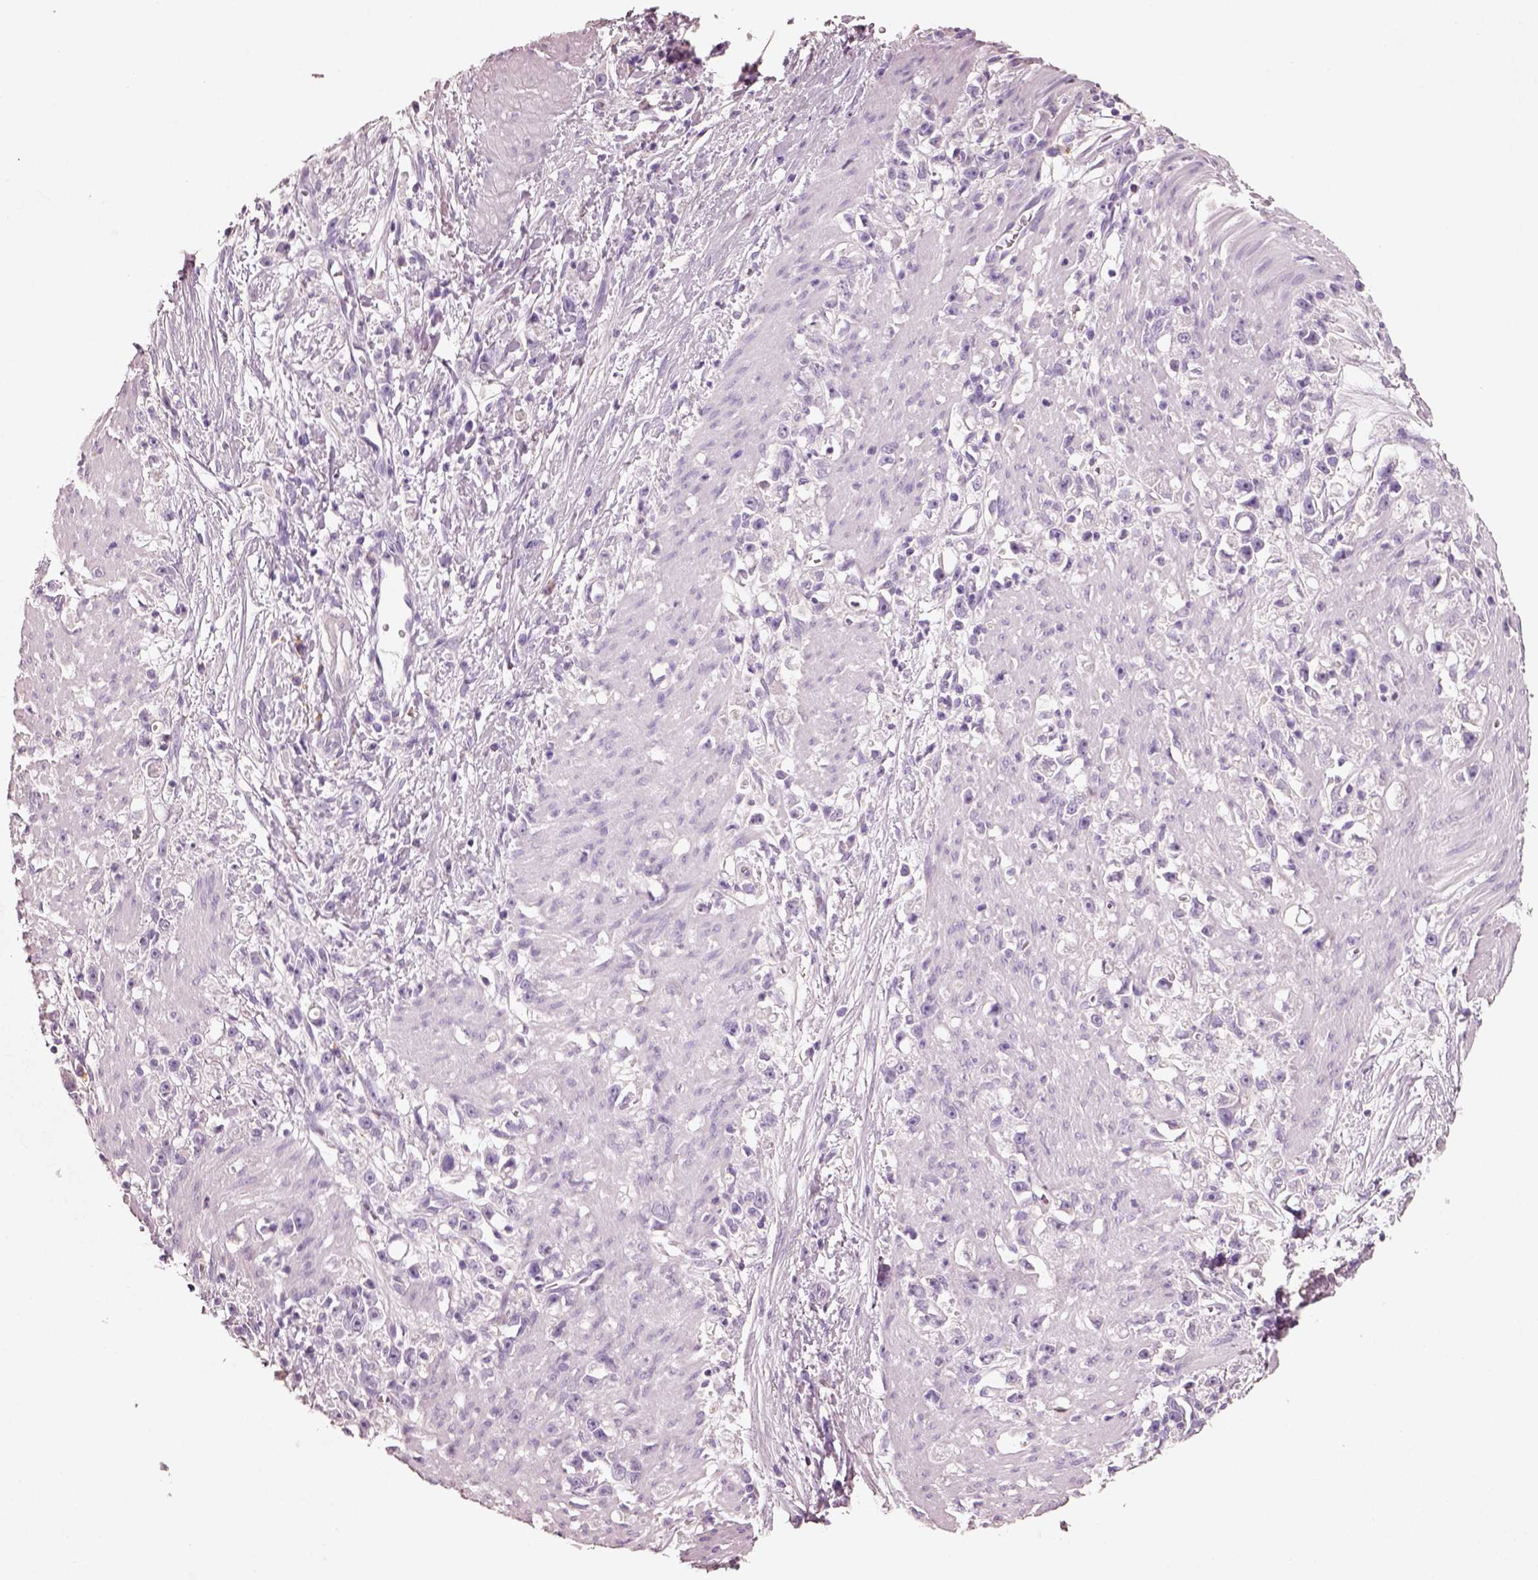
{"staining": {"intensity": "negative", "quantity": "none", "location": "none"}, "tissue": "stomach cancer", "cell_type": "Tumor cells", "image_type": "cancer", "snomed": [{"axis": "morphology", "description": "Adenocarcinoma, NOS"}, {"axis": "topography", "description": "Stomach"}], "caption": "IHC photomicrograph of neoplastic tissue: stomach adenocarcinoma stained with DAB displays no significant protein staining in tumor cells. Brightfield microscopy of immunohistochemistry (IHC) stained with DAB (brown) and hematoxylin (blue), captured at high magnification.", "gene": "PNOC", "patient": {"sex": "female", "age": 59}}